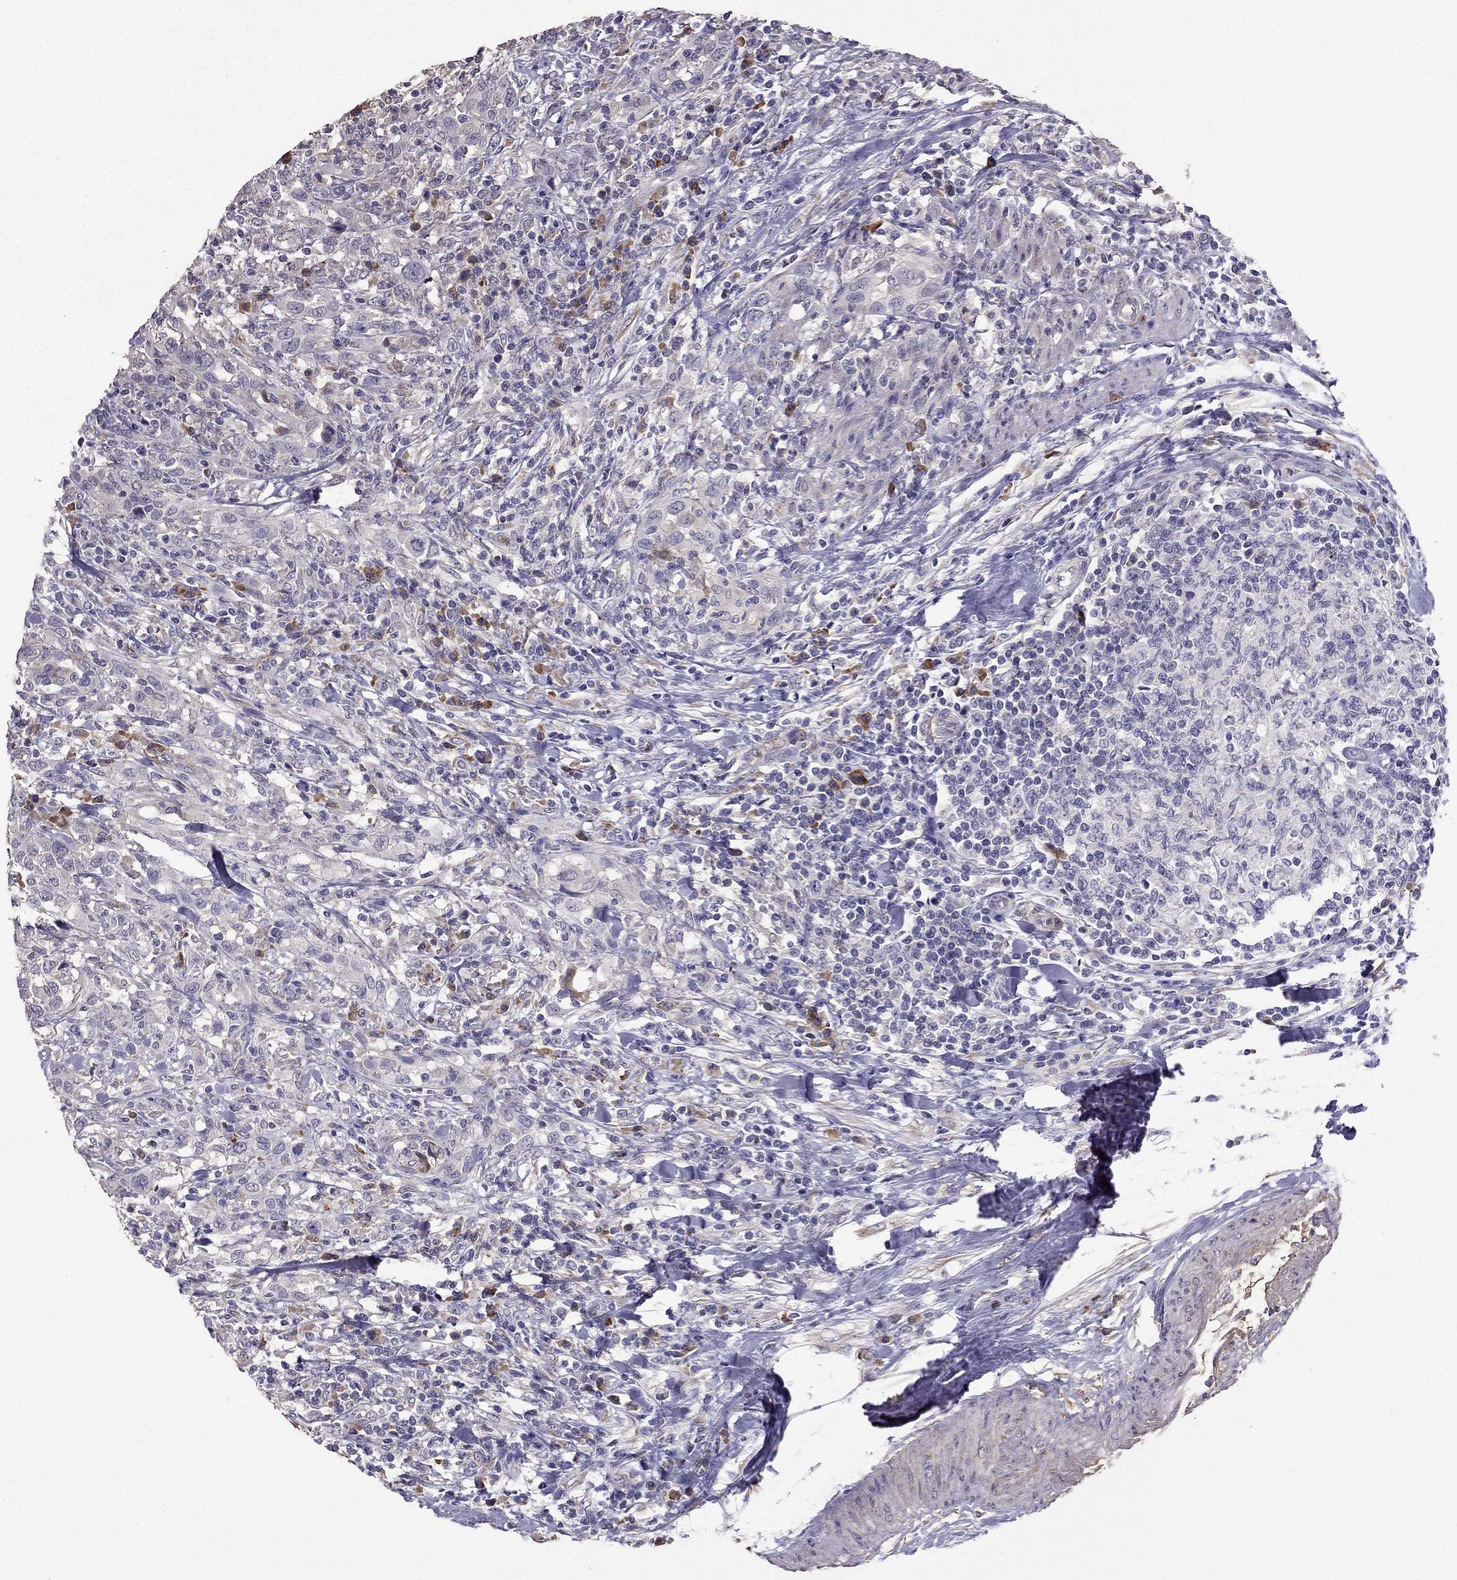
{"staining": {"intensity": "weak", "quantity": "<25%", "location": "cytoplasmic/membranous"}, "tissue": "urothelial cancer", "cell_type": "Tumor cells", "image_type": "cancer", "snomed": [{"axis": "morphology", "description": "Urothelial carcinoma, NOS"}, {"axis": "morphology", "description": "Urothelial carcinoma, High grade"}, {"axis": "topography", "description": "Urinary bladder"}], "caption": "Immunohistochemistry of human urothelial cancer exhibits no staining in tumor cells.", "gene": "CDH9", "patient": {"sex": "female", "age": 64}}